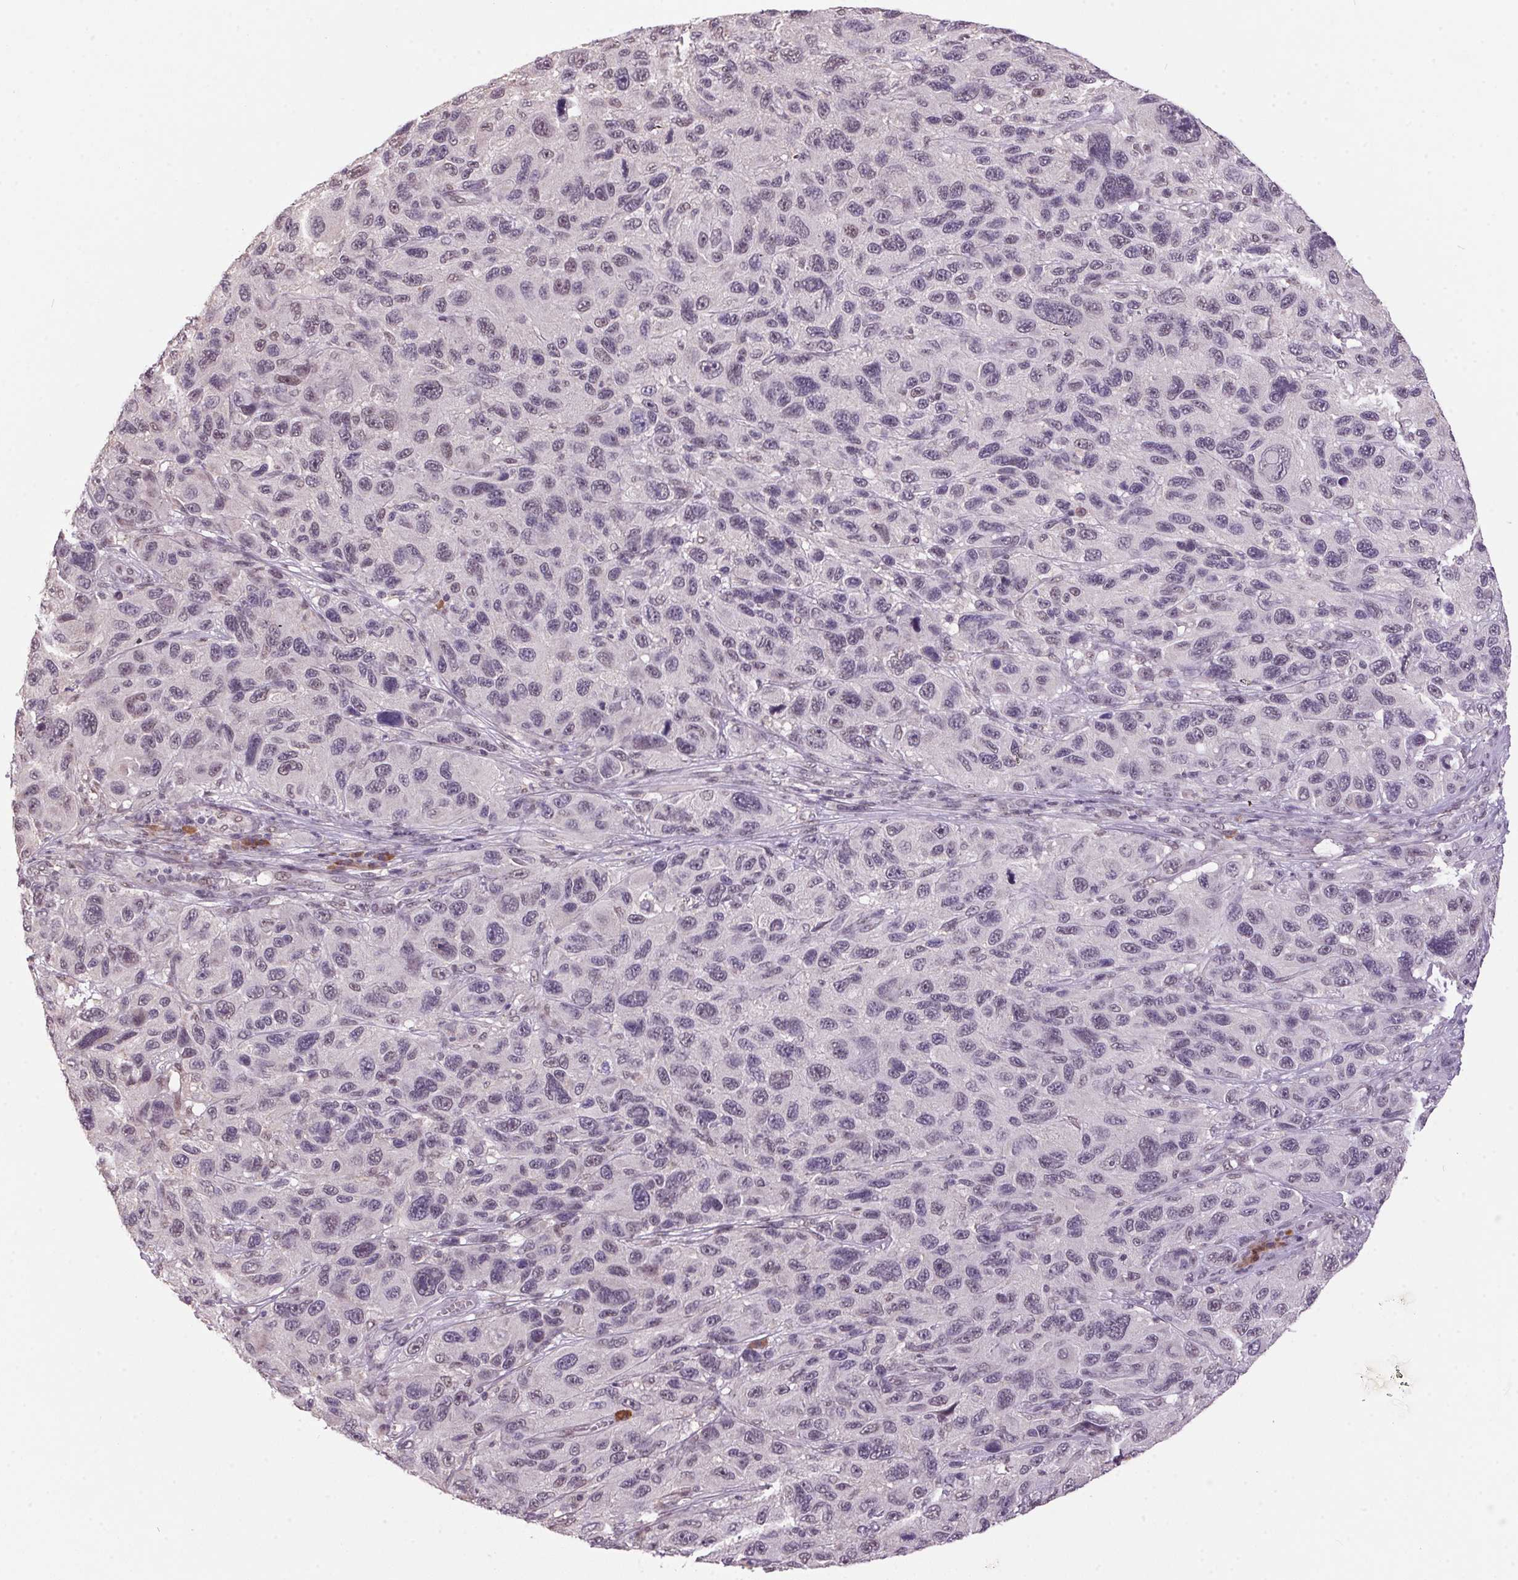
{"staining": {"intensity": "negative", "quantity": "none", "location": "none"}, "tissue": "melanoma", "cell_type": "Tumor cells", "image_type": "cancer", "snomed": [{"axis": "morphology", "description": "Malignant melanoma, NOS"}, {"axis": "topography", "description": "Skin"}], "caption": "The image reveals no significant positivity in tumor cells of melanoma.", "gene": "ZBTB4", "patient": {"sex": "male", "age": 53}}